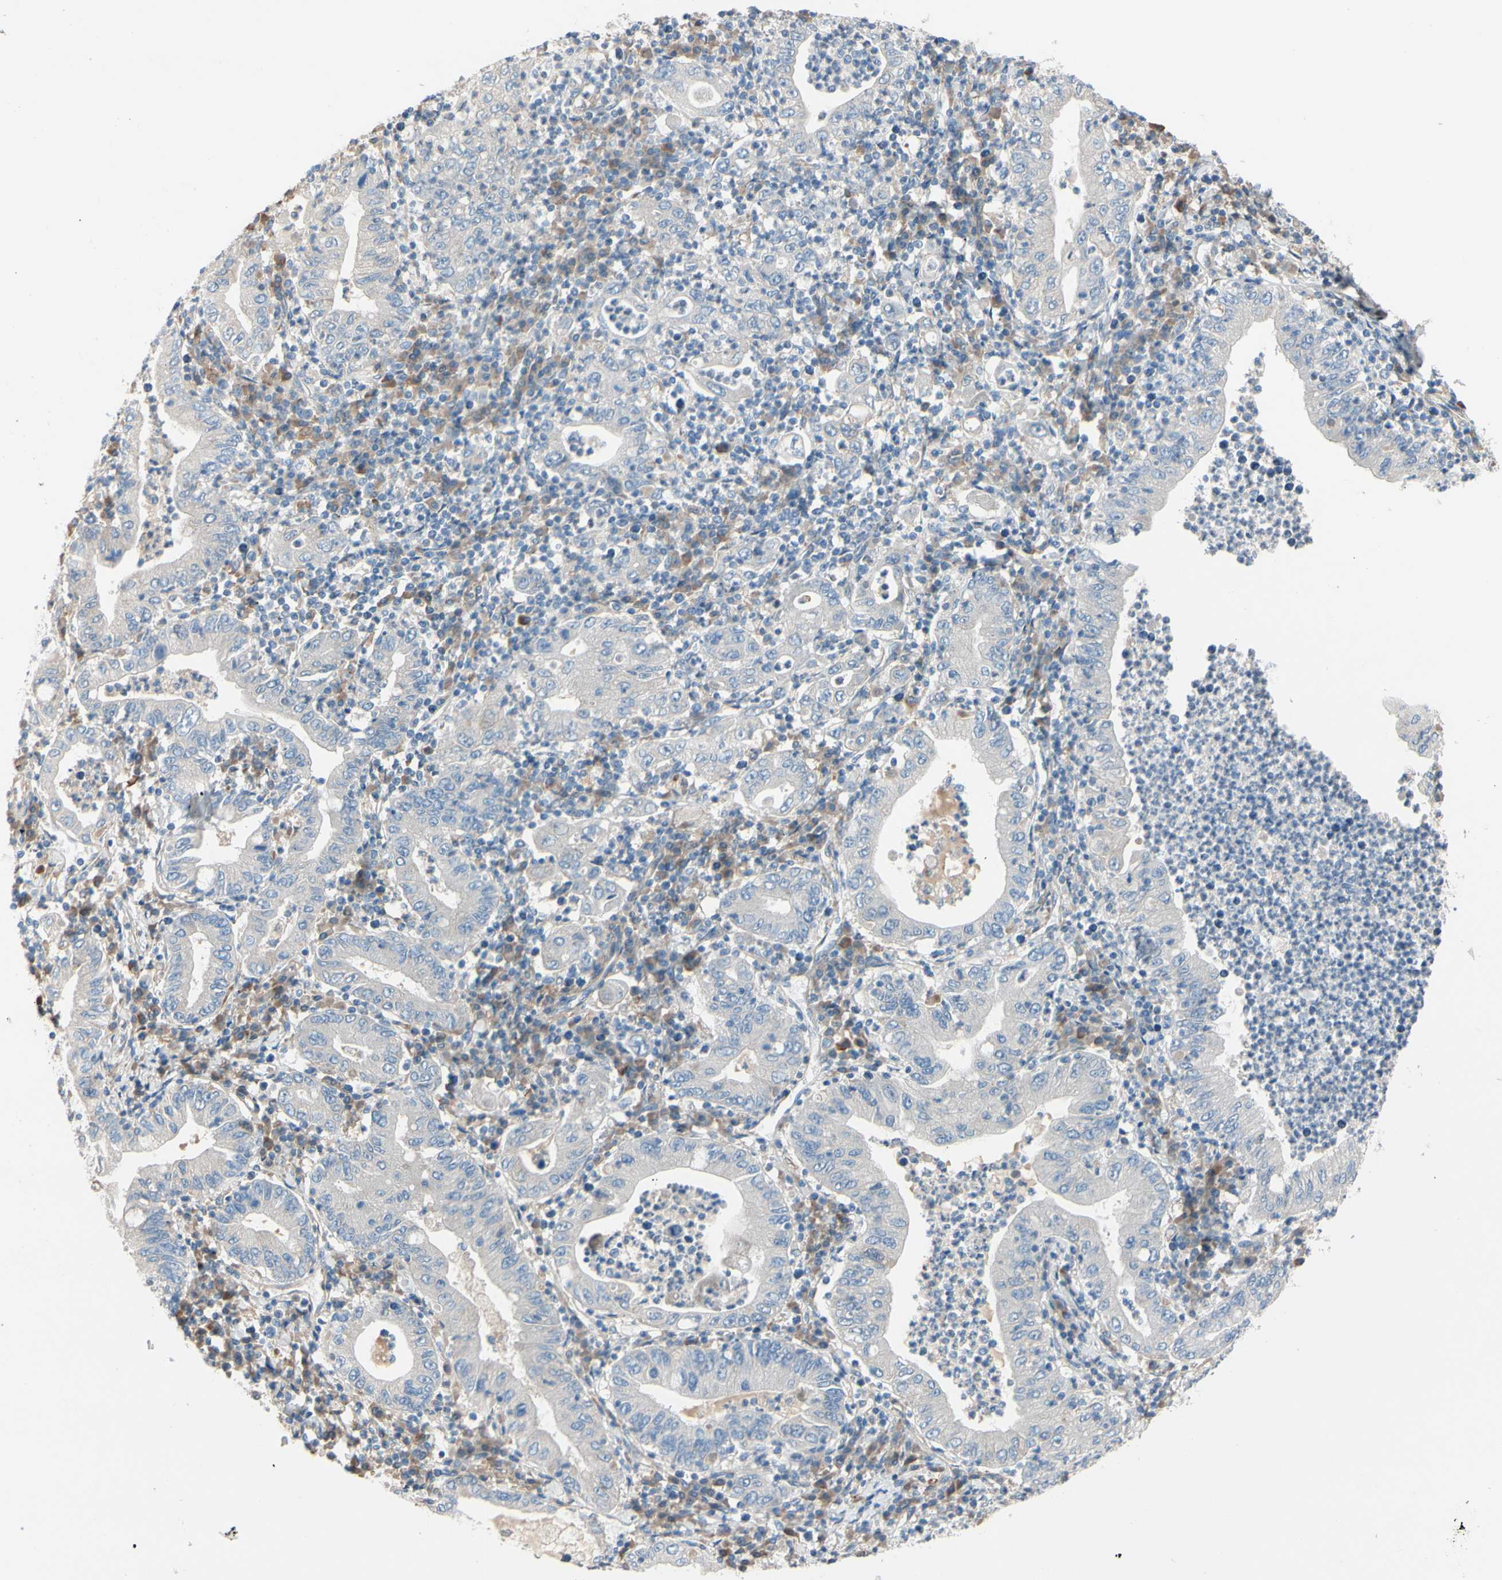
{"staining": {"intensity": "negative", "quantity": "none", "location": "none"}, "tissue": "stomach cancer", "cell_type": "Tumor cells", "image_type": "cancer", "snomed": [{"axis": "morphology", "description": "Normal tissue, NOS"}, {"axis": "morphology", "description": "Adenocarcinoma, NOS"}, {"axis": "topography", "description": "Esophagus"}, {"axis": "topography", "description": "Stomach, upper"}, {"axis": "topography", "description": "Peripheral nerve tissue"}], "caption": "There is no significant expression in tumor cells of adenocarcinoma (stomach).", "gene": "EPHA3", "patient": {"sex": "male", "age": 62}}